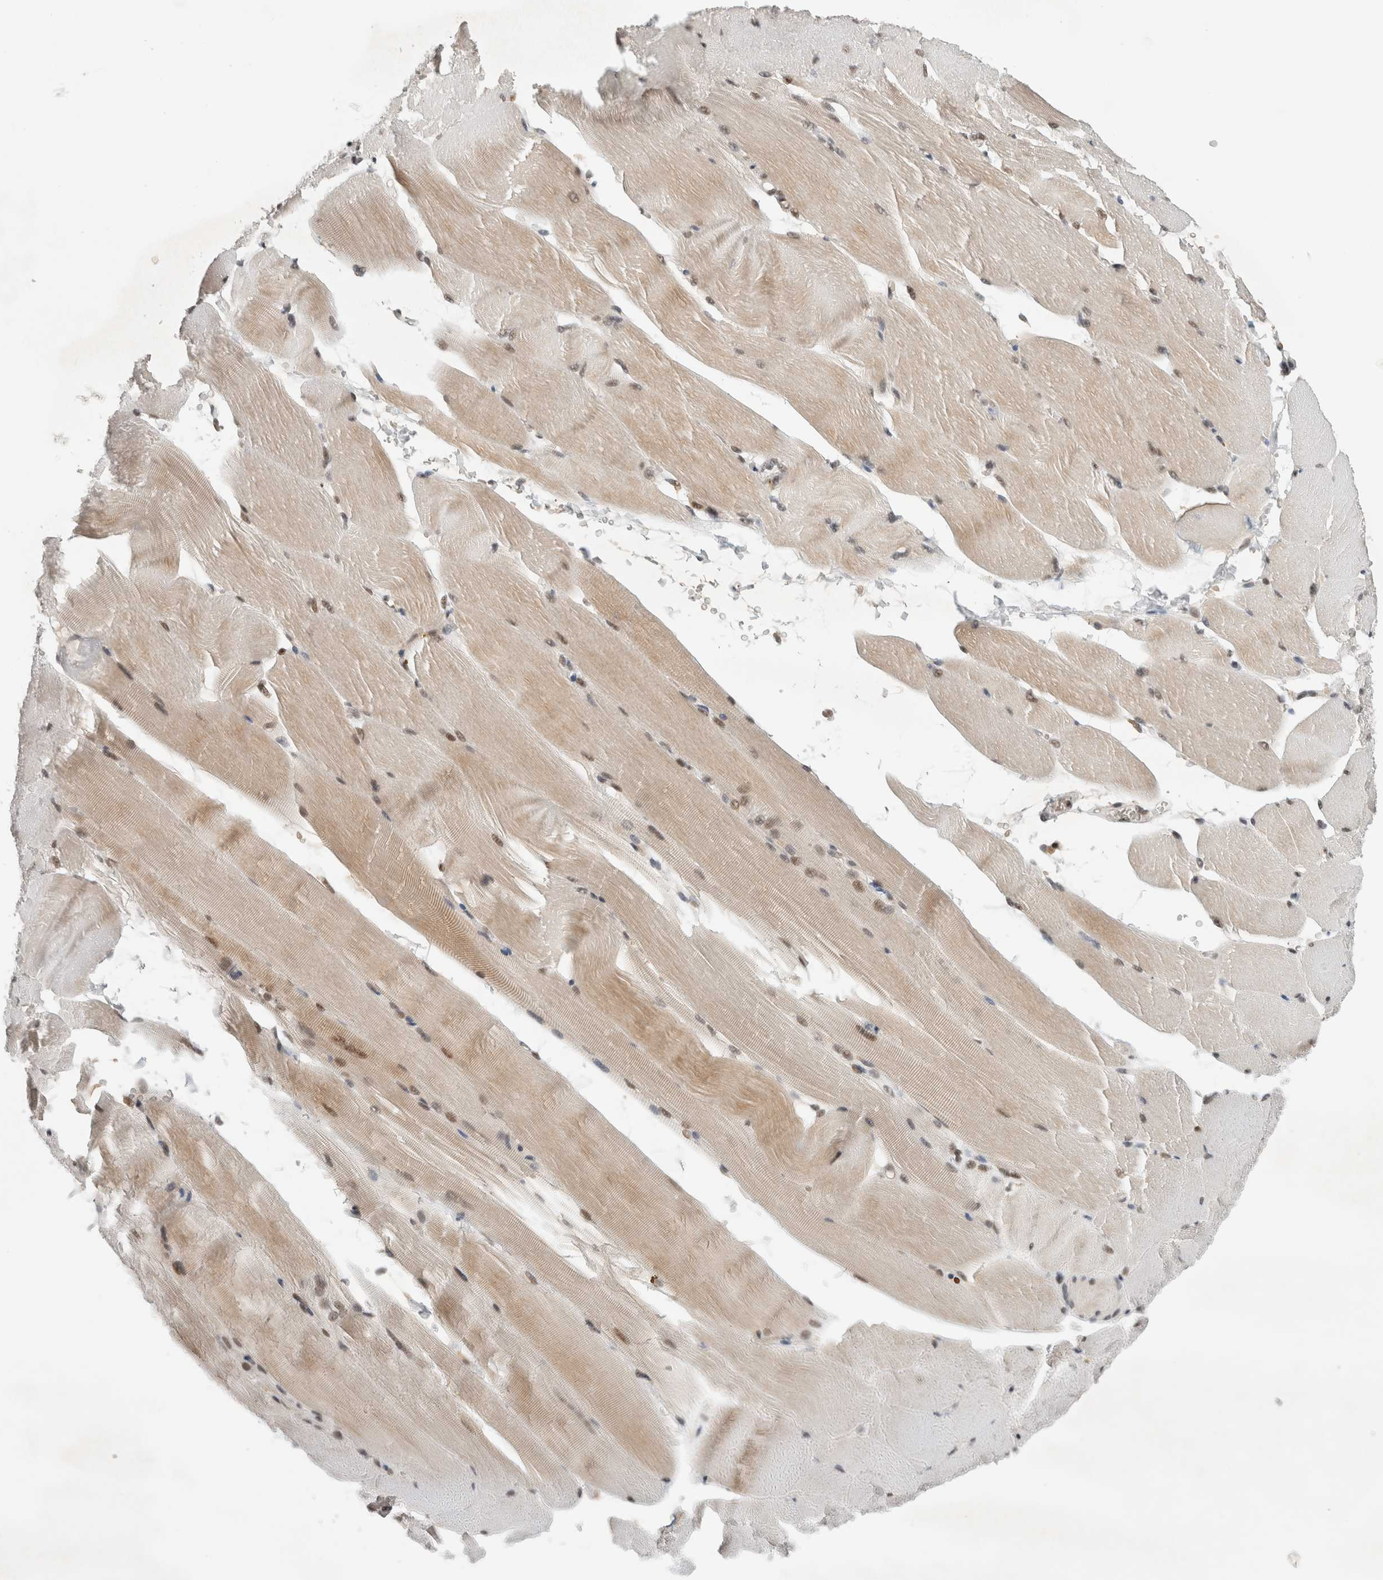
{"staining": {"intensity": "moderate", "quantity": "25%-75%", "location": "cytoplasmic/membranous,nuclear"}, "tissue": "skeletal muscle", "cell_type": "Myocytes", "image_type": "normal", "snomed": [{"axis": "morphology", "description": "Normal tissue, NOS"}, {"axis": "topography", "description": "Skeletal muscle"}, {"axis": "topography", "description": "Parathyroid gland"}], "caption": "A brown stain labels moderate cytoplasmic/membranous,nuclear staining of a protein in myocytes of benign human skeletal muscle.", "gene": "NCAPG2", "patient": {"sex": "female", "age": 37}}